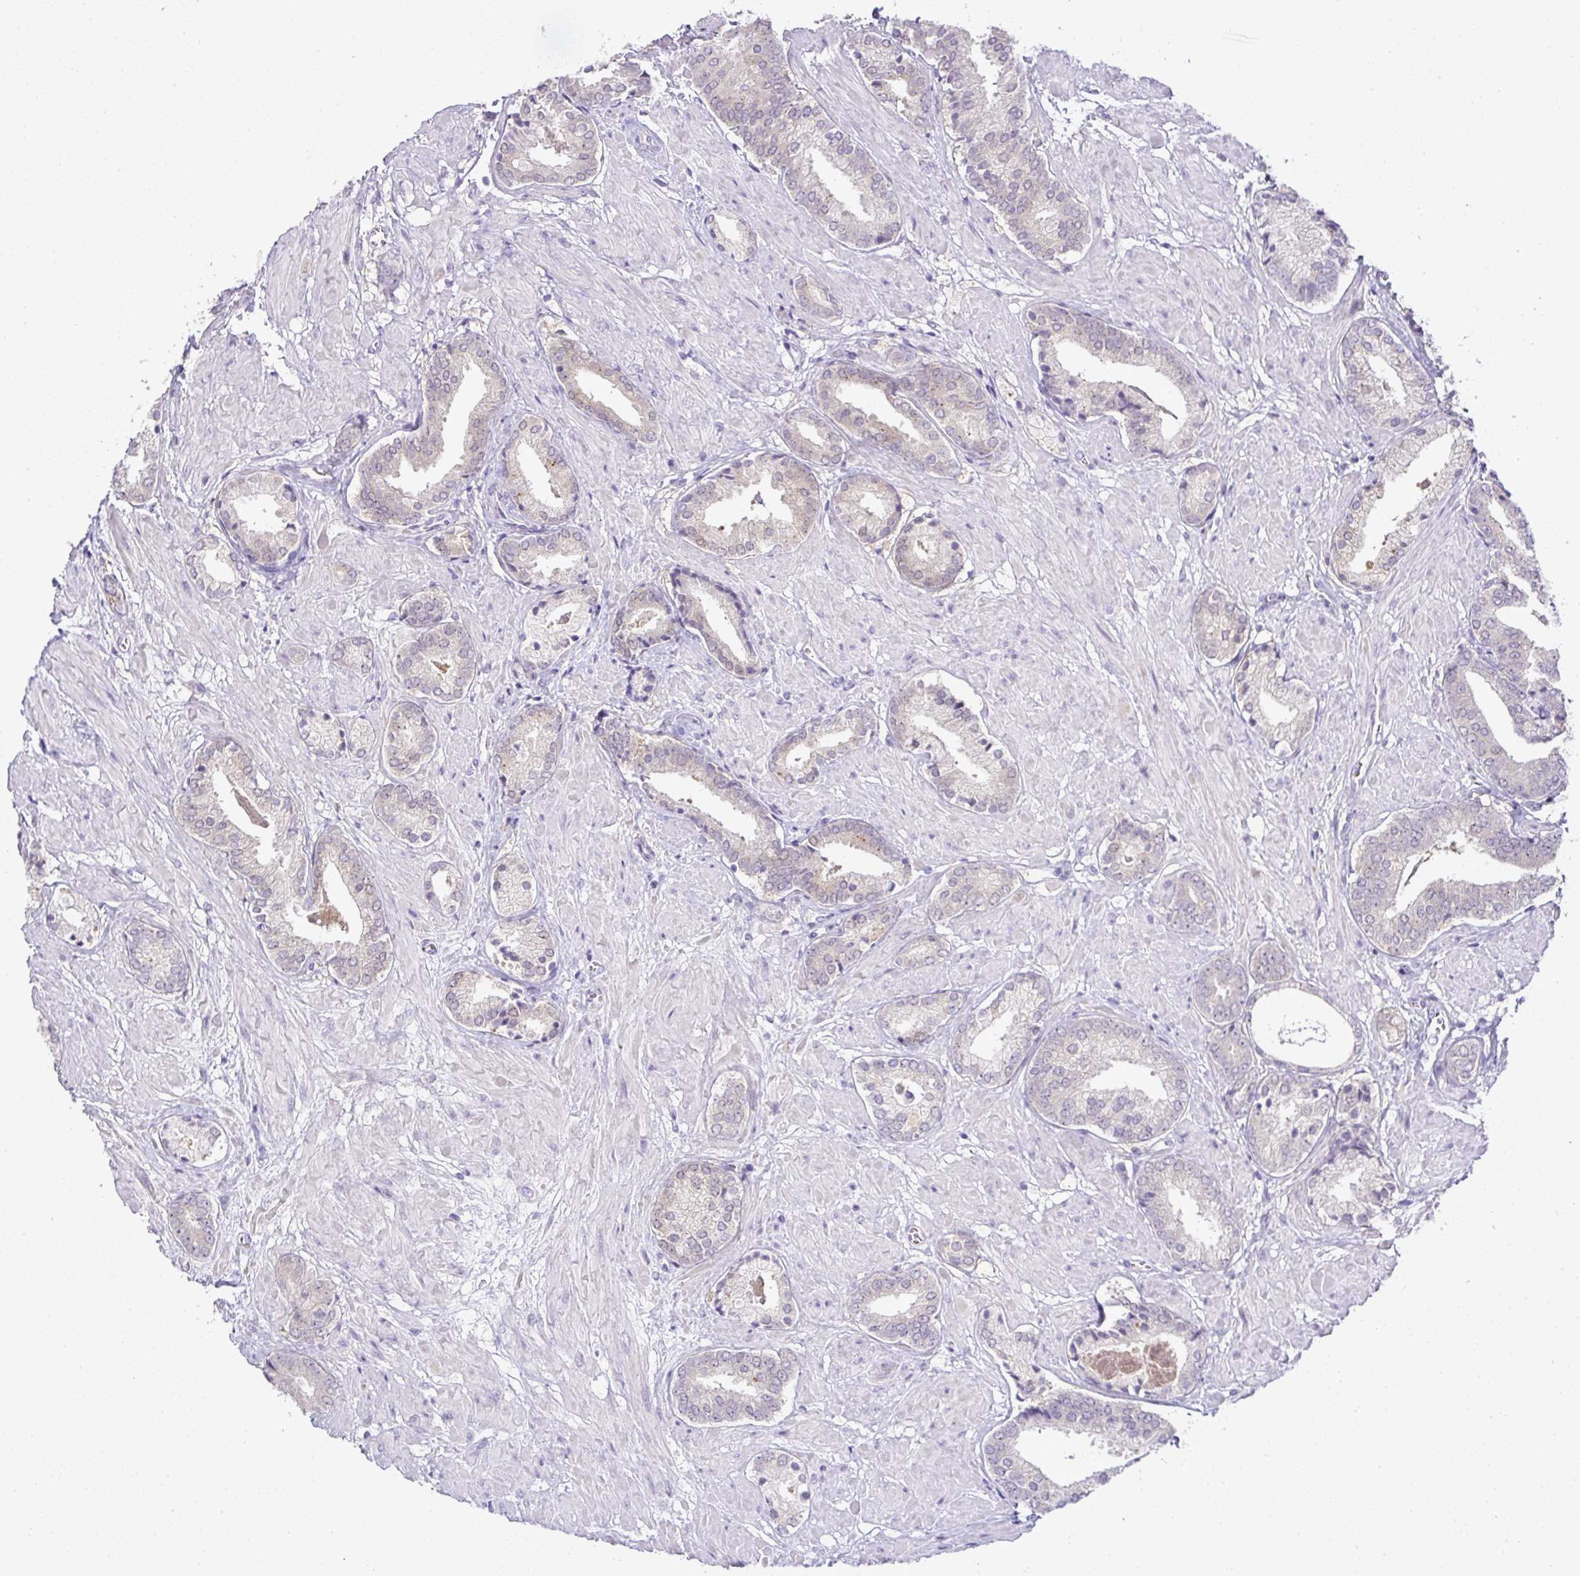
{"staining": {"intensity": "negative", "quantity": "none", "location": "none"}, "tissue": "prostate cancer", "cell_type": "Tumor cells", "image_type": "cancer", "snomed": [{"axis": "morphology", "description": "Adenocarcinoma, High grade"}, {"axis": "topography", "description": "Prostate"}], "caption": "A micrograph of adenocarcinoma (high-grade) (prostate) stained for a protein exhibits no brown staining in tumor cells. (Brightfield microscopy of DAB immunohistochemistry at high magnification).", "gene": "CMPK1", "patient": {"sex": "male", "age": 56}}